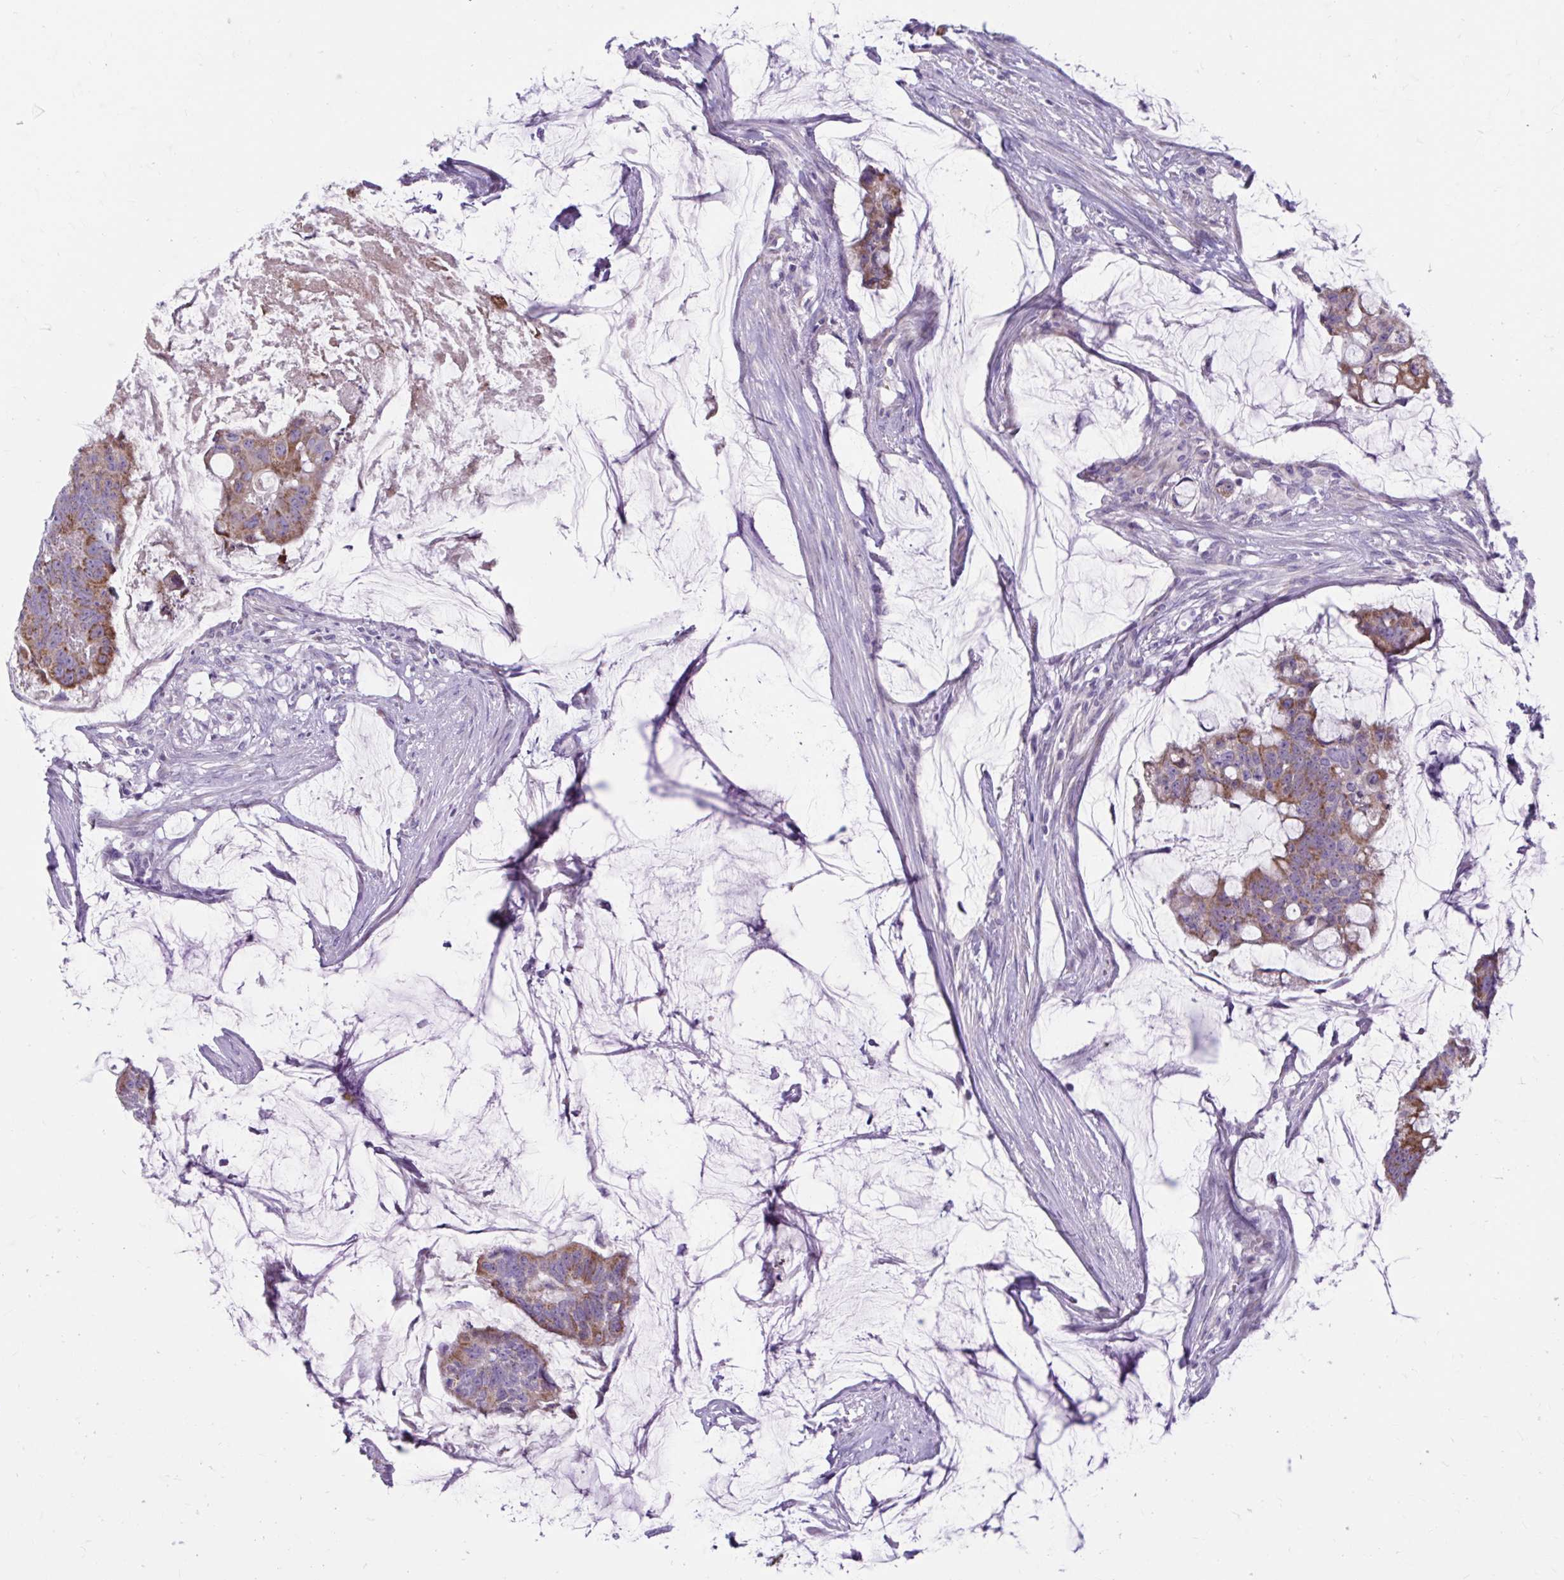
{"staining": {"intensity": "strong", "quantity": ">75%", "location": "cytoplasmic/membranous"}, "tissue": "colorectal cancer", "cell_type": "Tumor cells", "image_type": "cancer", "snomed": [{"axis": "morphology", "description": "Adenocarcinoma, NOS"}, {"axis": "topography", "description": "Colon"}], "caption": "Strong cytoplasmic/membranous positivity is seen in approximately >75% of tumor cells in colorectal cancer.", "gene": "MSMO1", "patient": {"sex": "male", "age": 62}}